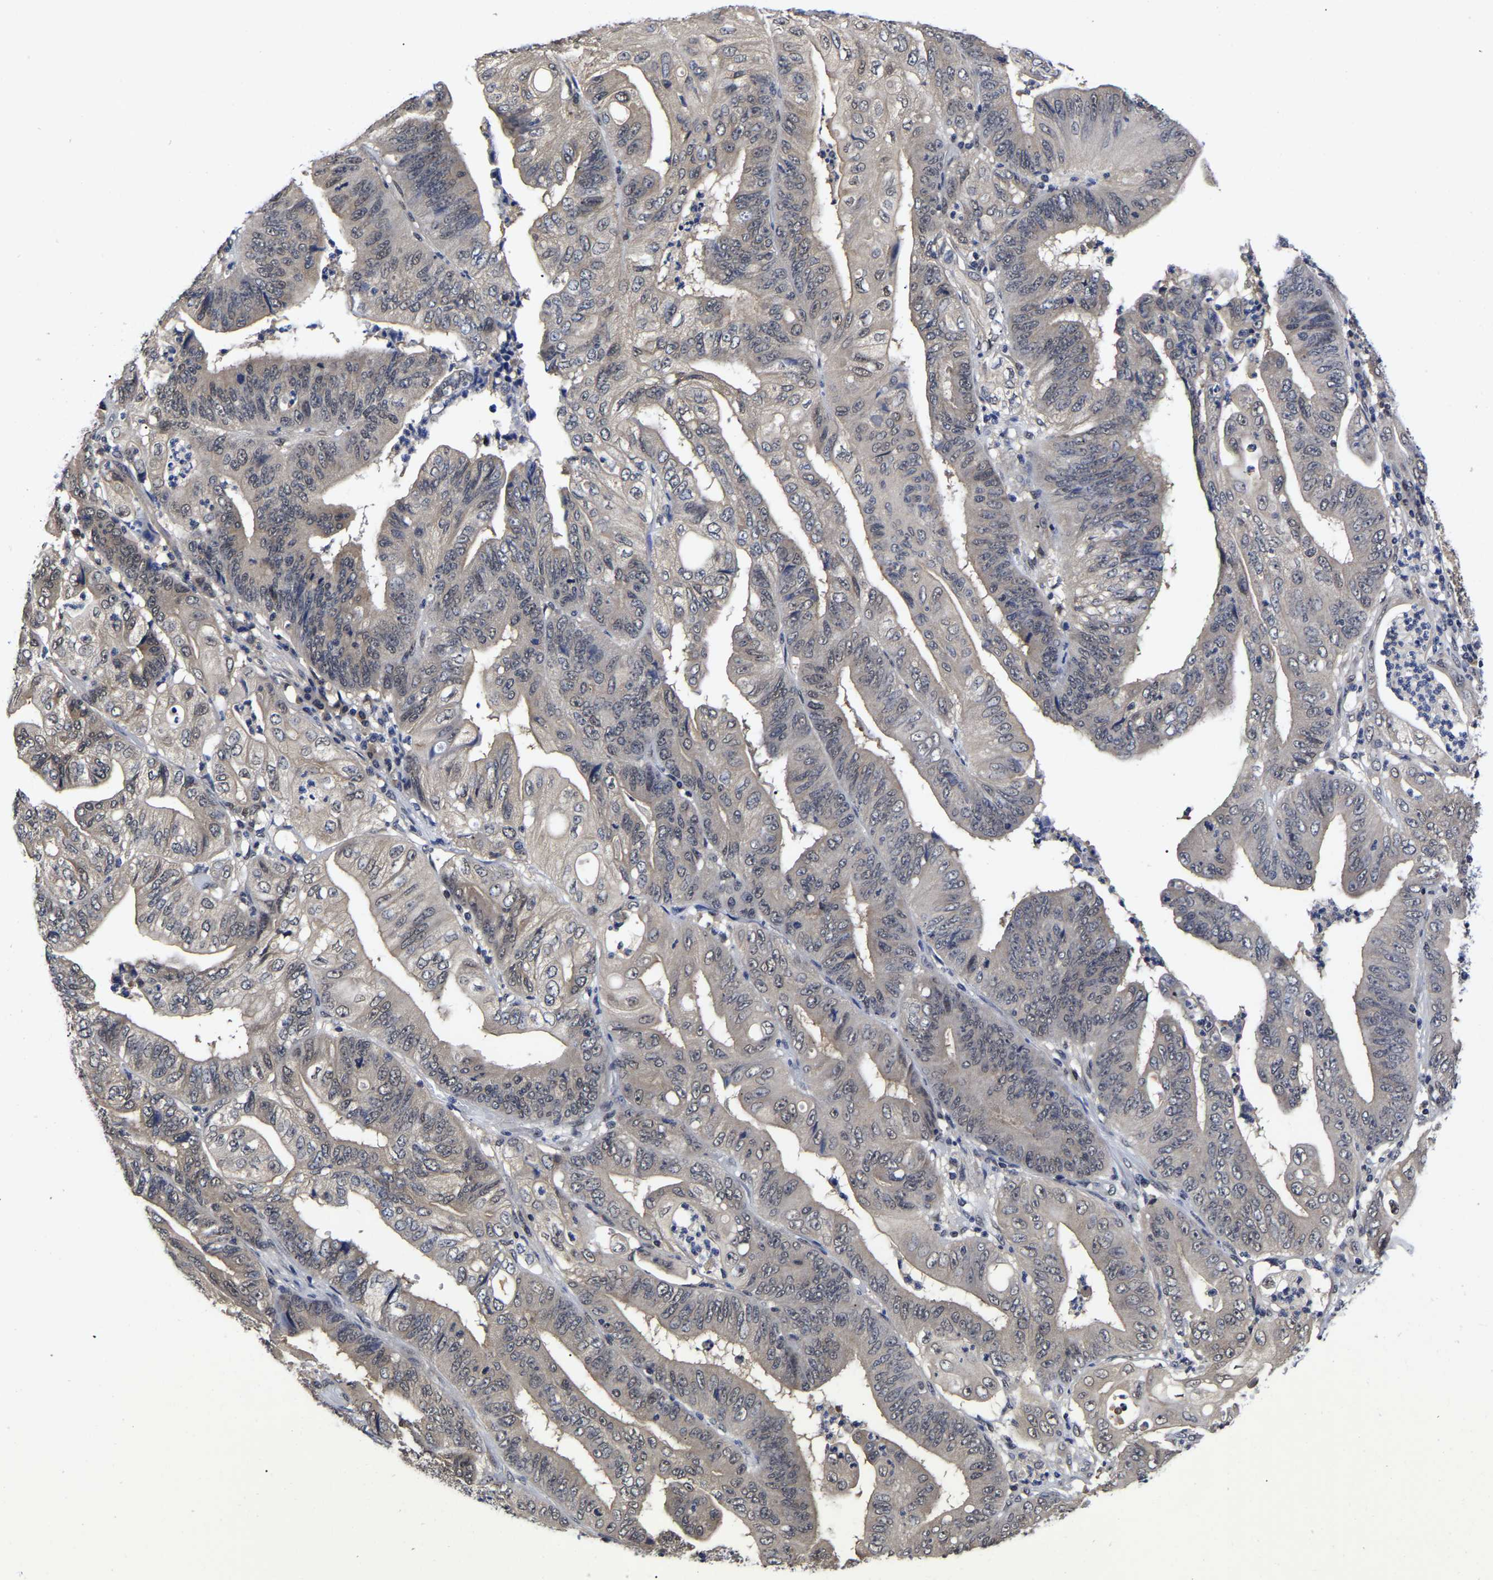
{"staining": {"intensity": "weak", "quantity": ">75%", "location": "cytoplasmic/membranous,nuclear"}, "tissue": "stomach cancer", "cell_type": "Tumor cells", "image_type": "cancer", "snomed": [{"axis": "morphology", "description": "Adenocarcinoma, NOS"}, {"axis": "topography", "description": "Stomach"}], "caption": "Weak cytoplasmic/membranous and nuclear staining for a protein is seen in about >75% of tumor cells of stomach cancer (adenocarcinoma) using IHC.", "gene": "MCOLN2", "patient": {"sex": "female", "age": 73}}